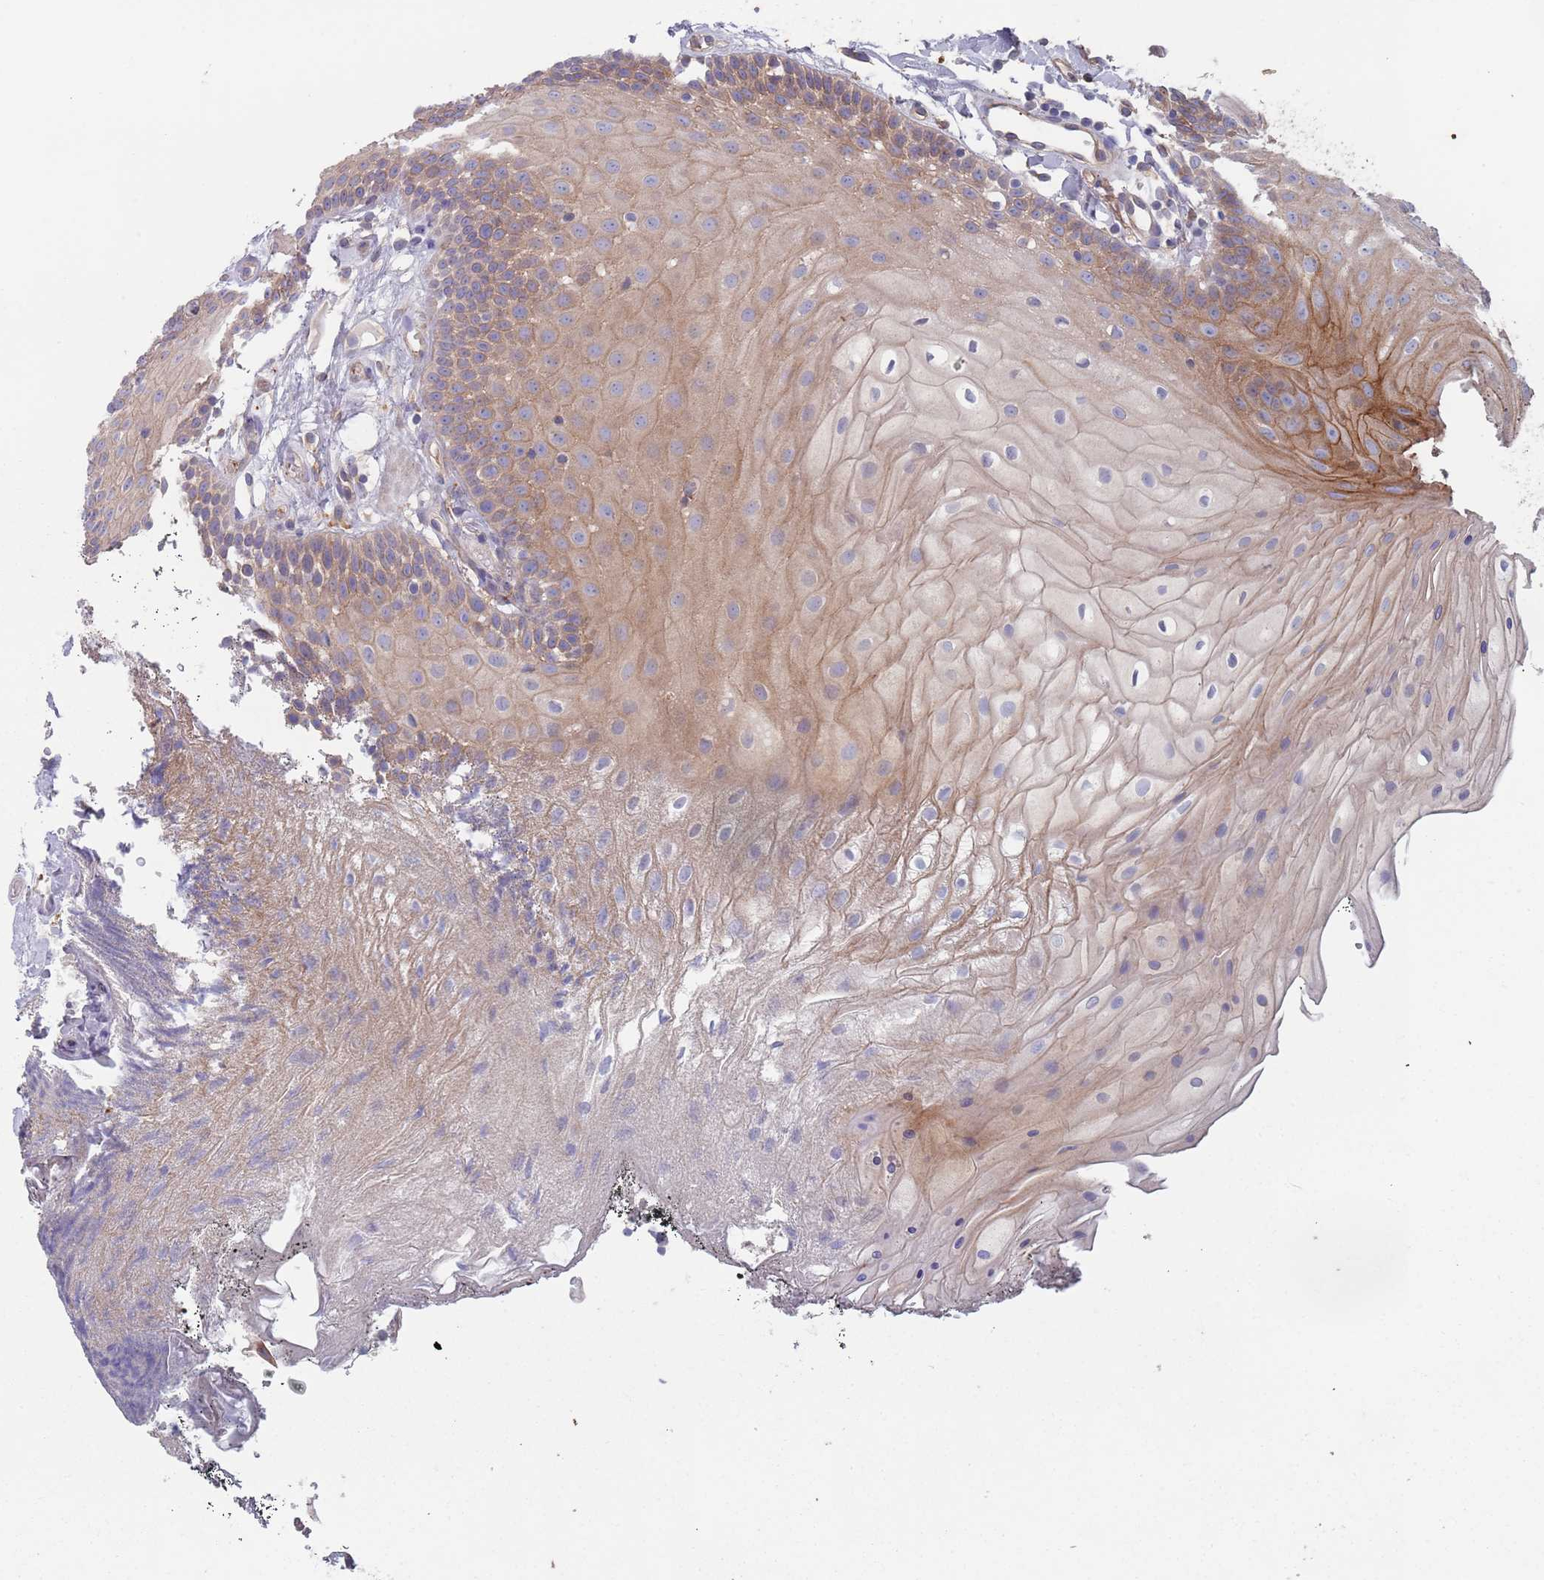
{"staining": {"intensity": "moderate", "quantity": ">75%", "location": "cytoplasmic/membranous"}, "tissue": "oral mucosa", "cell_type": "Squamous epithelial cells", "image_type": "normal", "snomed": [{"axis": "morphology", "description": "Normal tissue, NOS"}, {"axis": "topography", "description": "Oral tissue"}], "caption": "Approximately >75% of squamous epithelial cells in benign oral mucosa display moderate cytoplasmic/membranous protein expression as visualized by brown immunohistochemical staining.", "gene": "APPL2", "patient": {"sex": "female", "age": 80}}